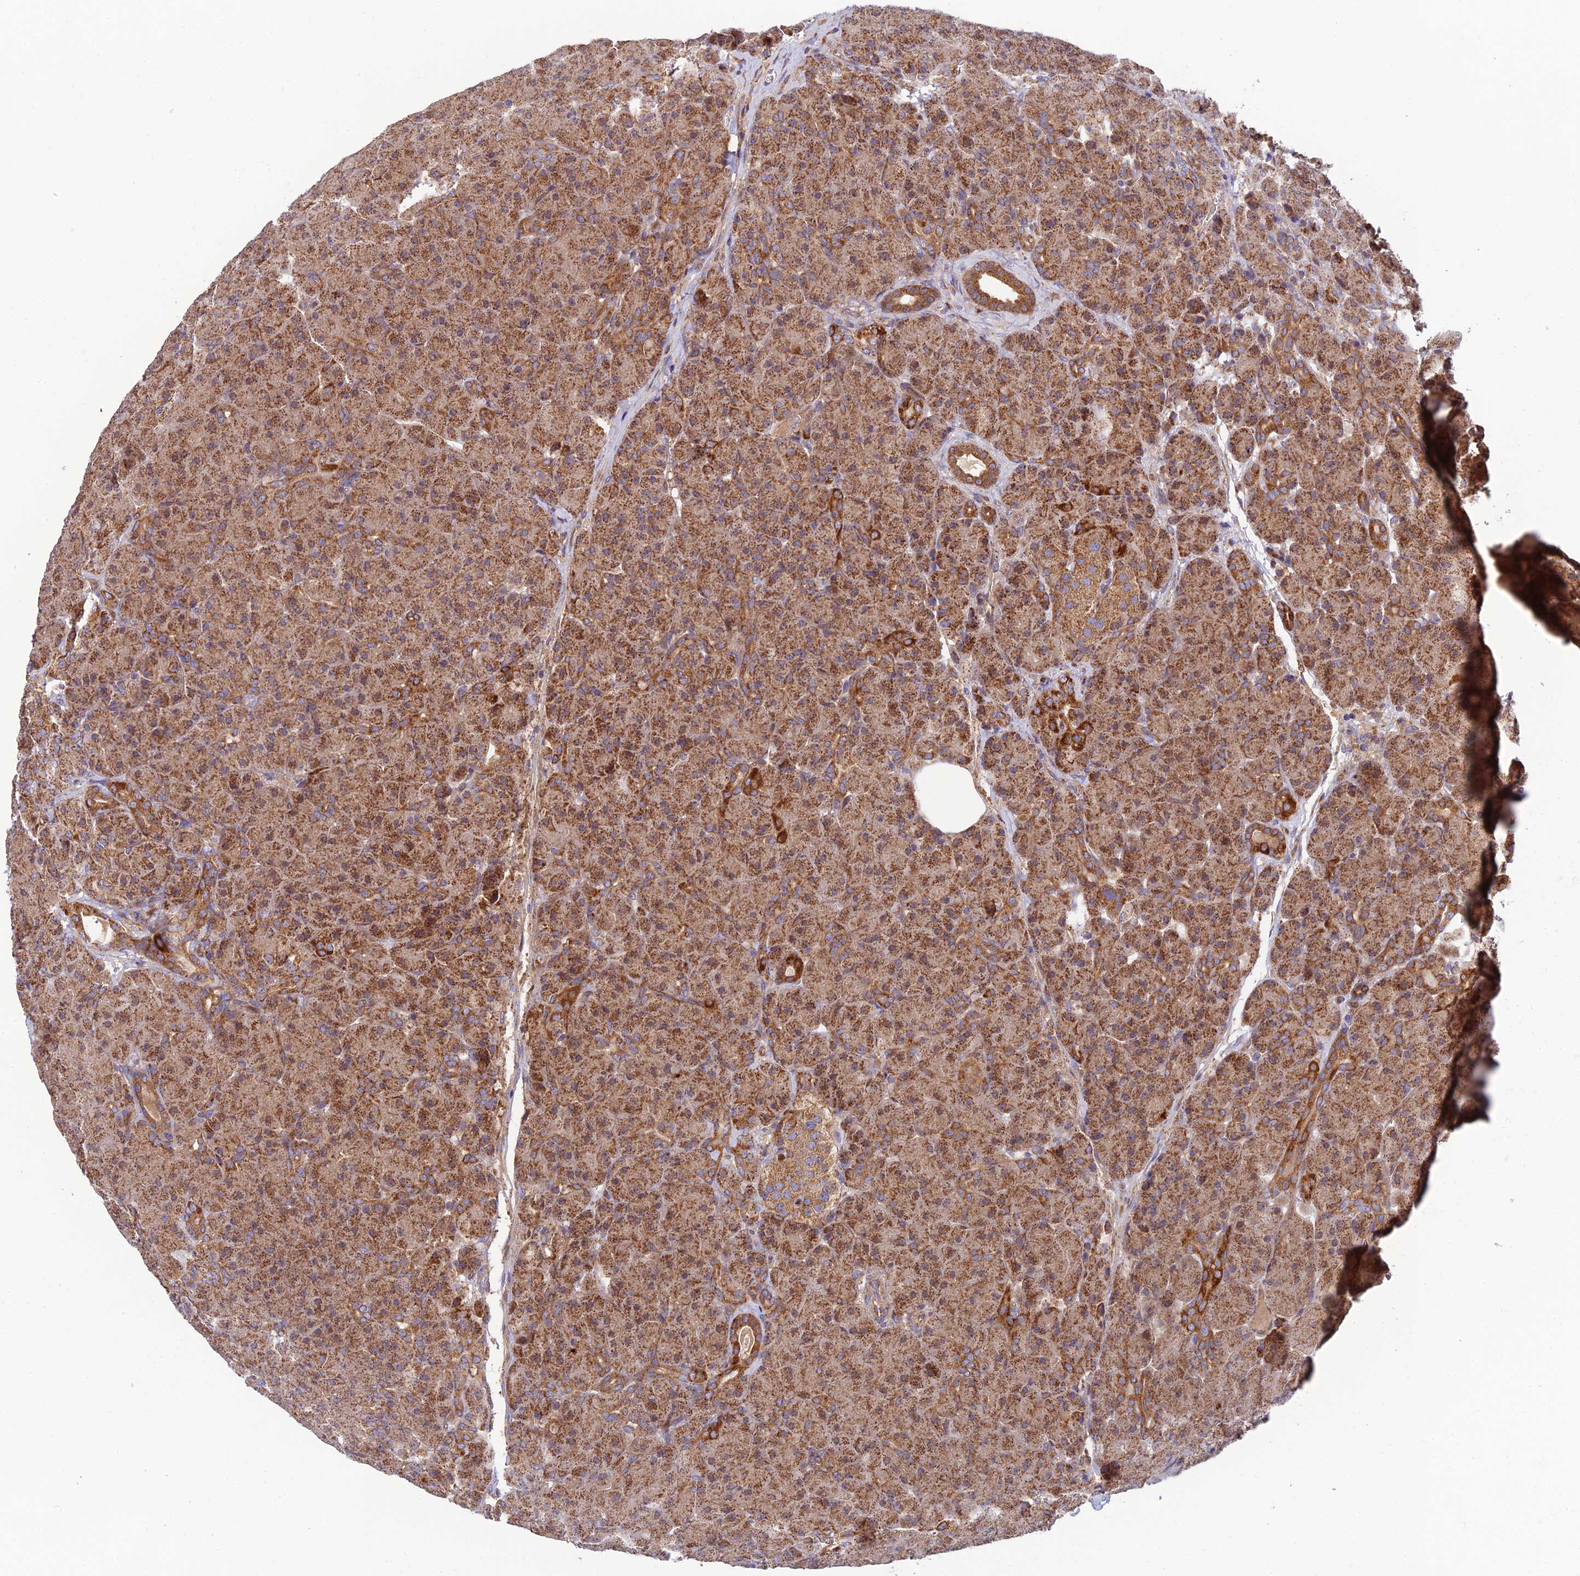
{"staining": {"intensity": "strong", "quantity": ">75%", "location": "cytoplasmic/membranous"}, "tissue": "pancreas", "cell_type": "Exocrine glandular cells", "image_type": "normal", "snomed": [{"axis": "morphology", "description": "Normal tissue, NOS"}, {"axis": "topography", "description": "Pancreas"}], "caption": "Pancreas was stained to show a protein in brown. There is high levels of strong cytoplasmic/membranous expression in approximately >75% of exocrine glandular cells.", "gene": "PODNL1", "patient": {"sex": "male", "age": 66}}